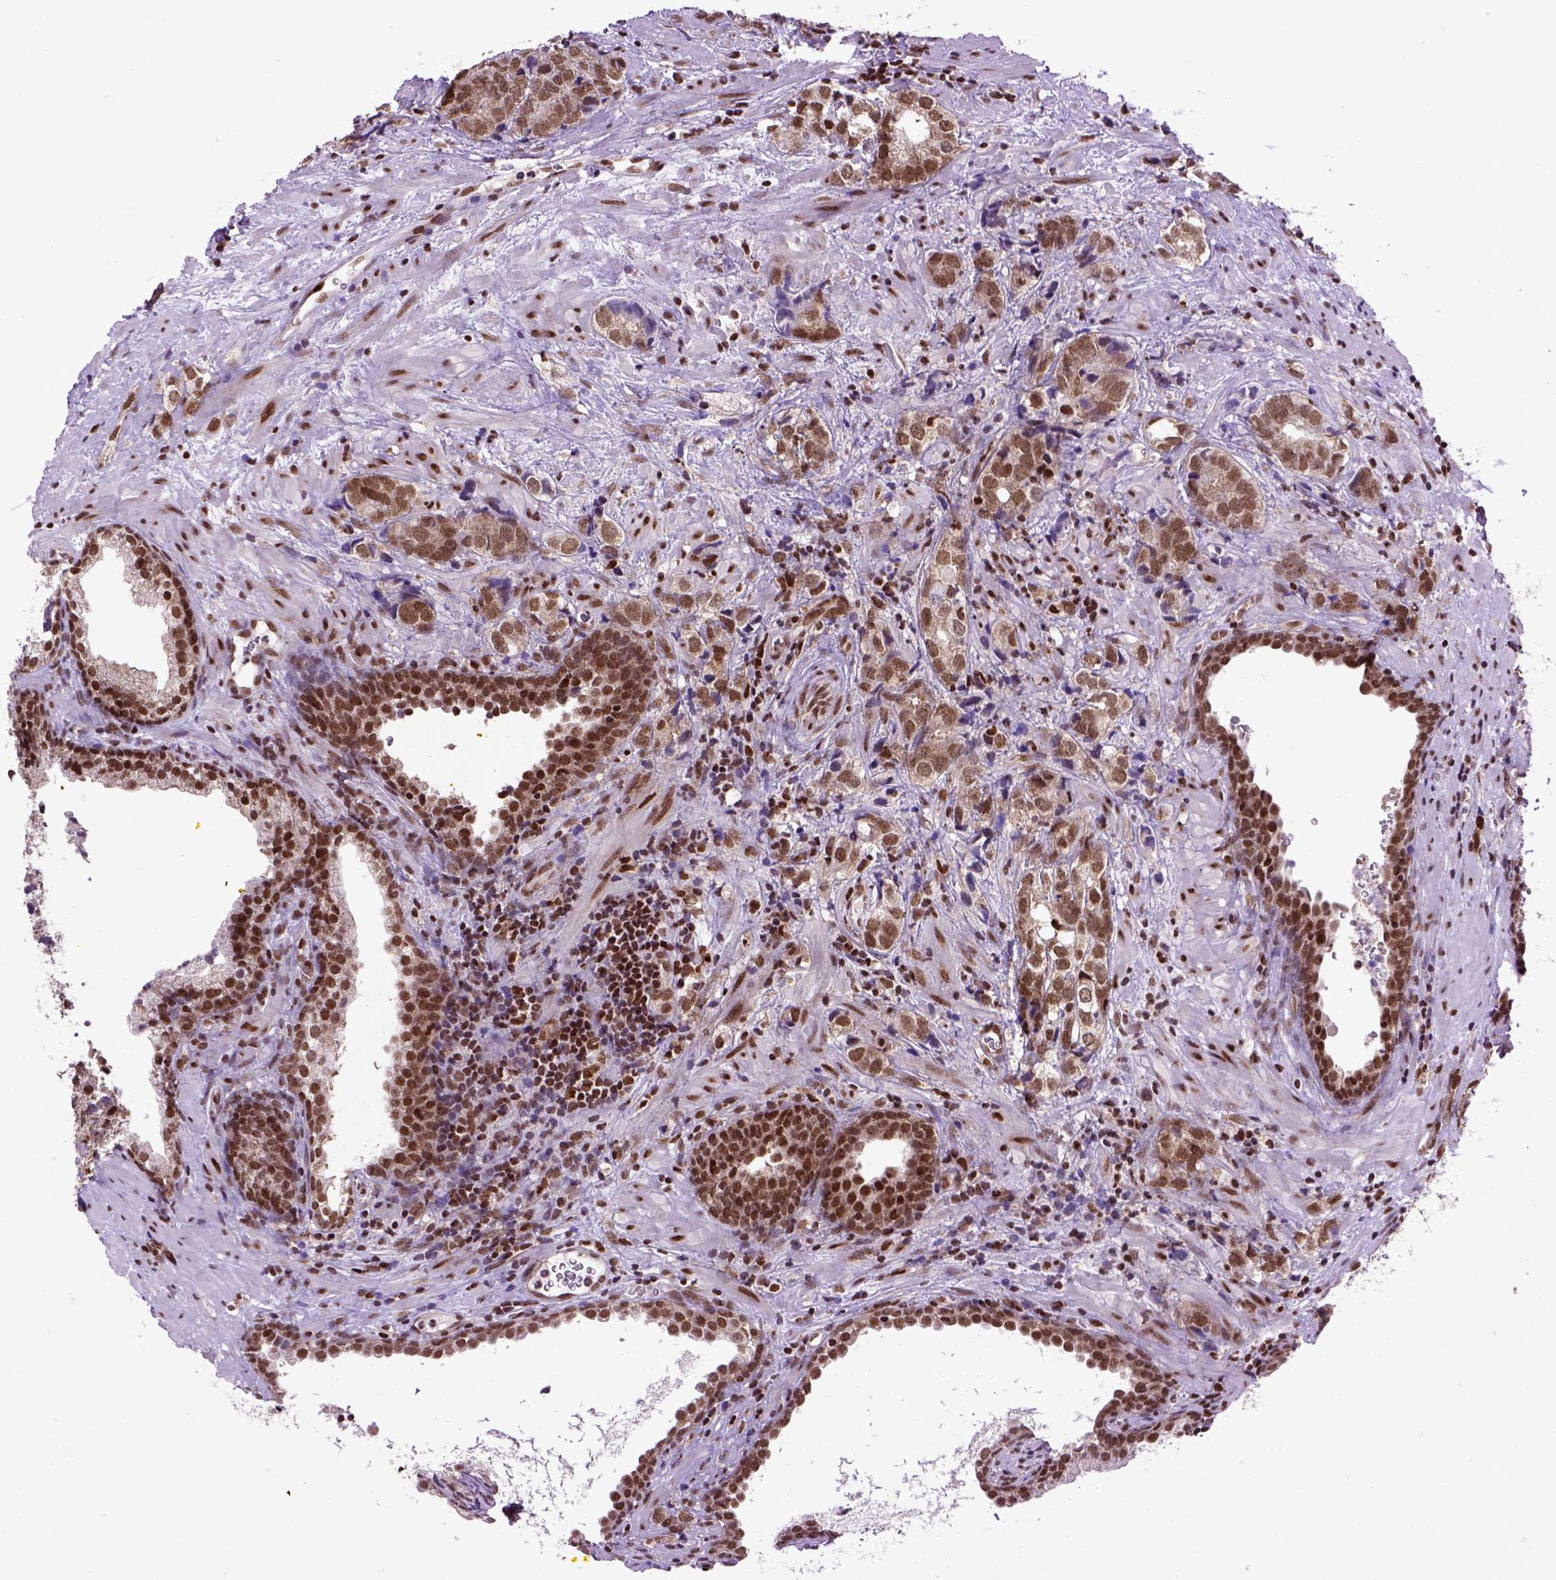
{"staining": {"intensity": "moderate", "quantity": ">75%", "location": "nuclear"}, "tissue": "prostate cancer", "cell_type": "Tumor cells", "image_type": "cancer", "snomed": [{"axis": "morphology", "description": "Adenocarcinoma, NOS"}, {"axis": "topography", "description": "Prostate and seminal vesicle, NOS"}], "caption": "Immunohistochemistry (IHC) of human prostate adenocarcinoma shows medium levels of moderate nuclear staining in about >75% of tumor cells.", "gene": "CELF1", "patient": {"sex": "male", "age": 63}}